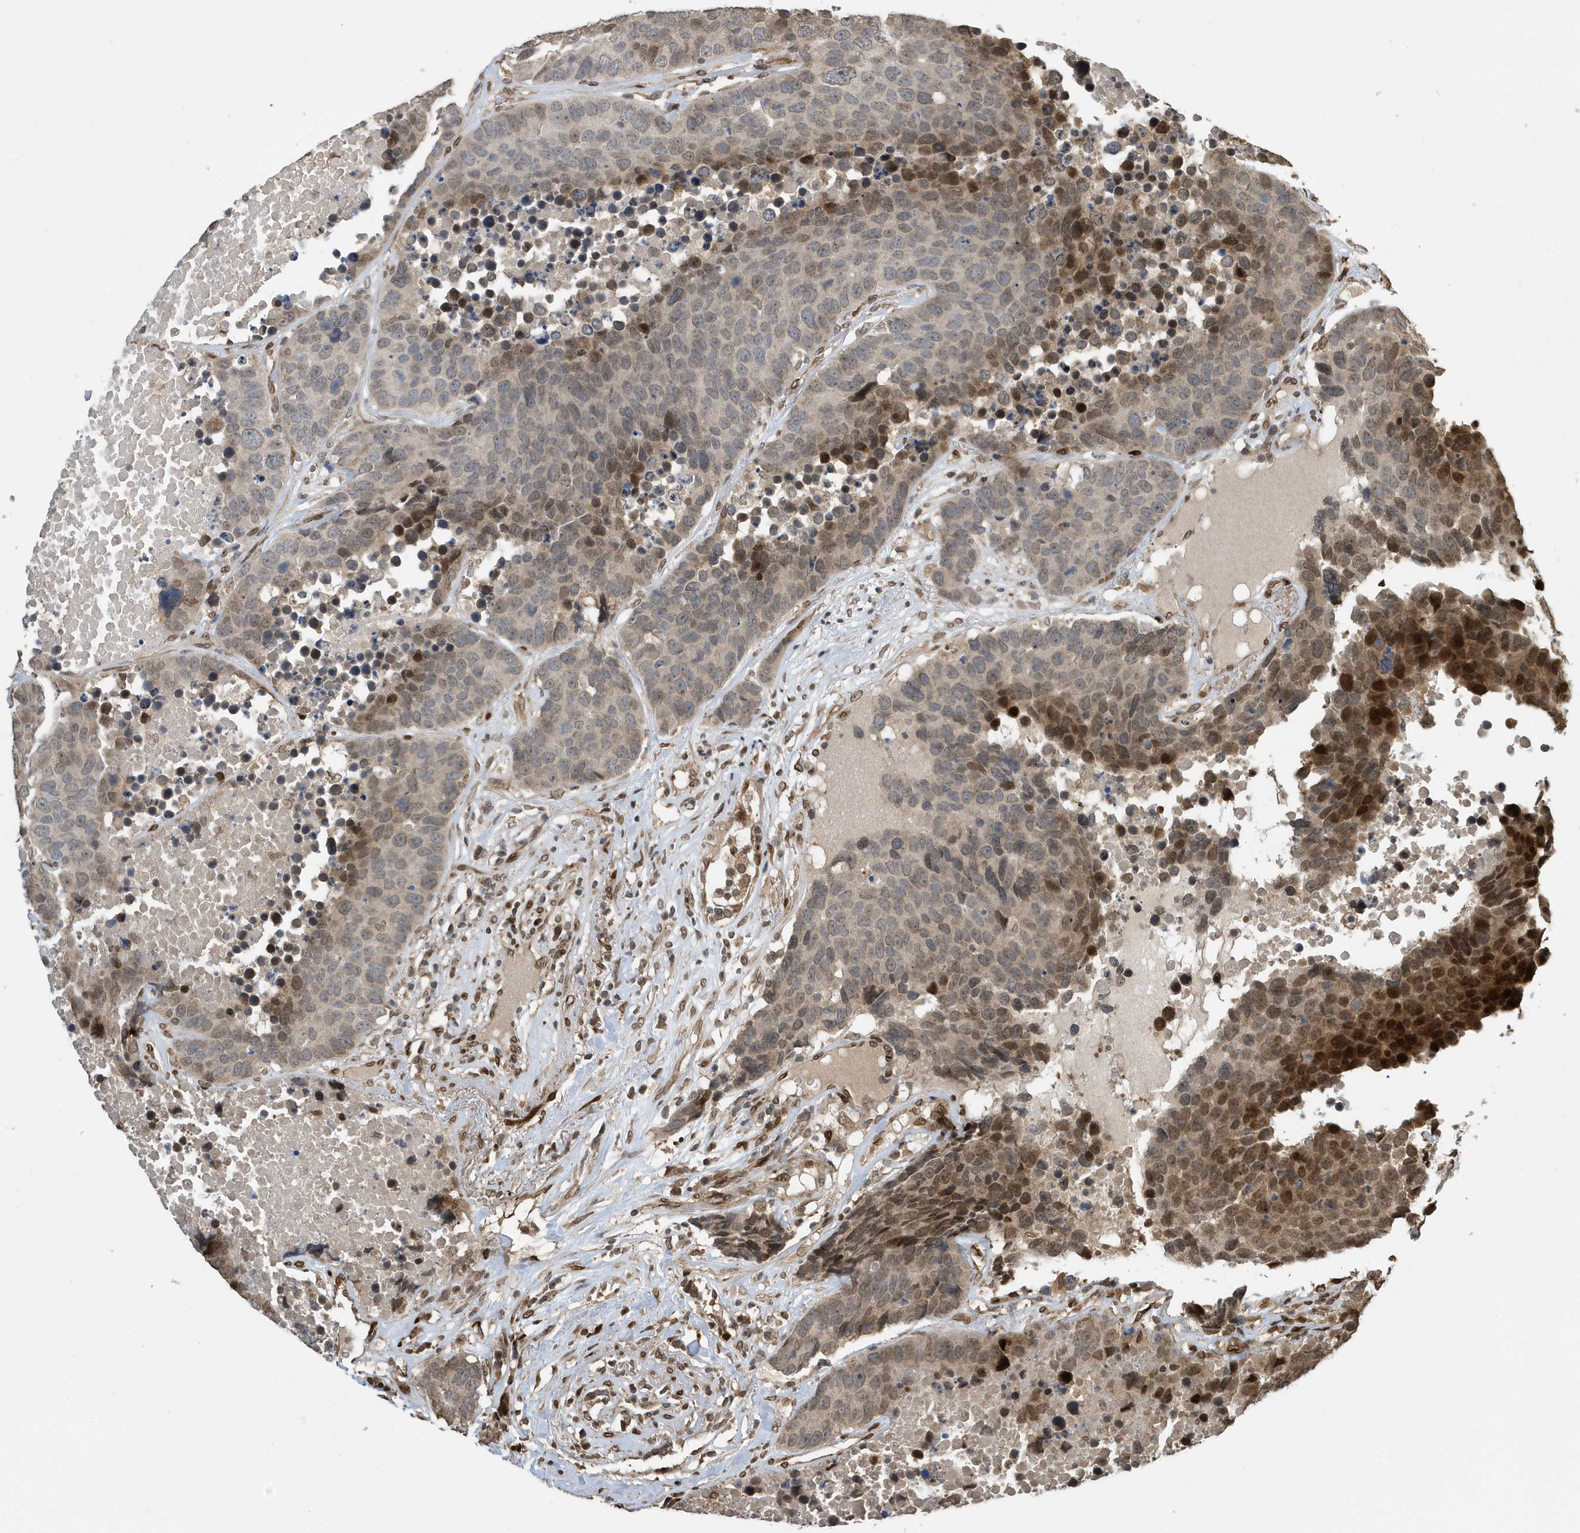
{"staining": {"intensity": "moderate", "quantity": "<25%", "location": "nuclear"}, "tissue": "carcinoid", "cell_type": "Tumor cells", "image_type": "cancer", "snomed": [{"axis": "morphology", "description": "Carcinoid, malignant, NOS"}, {"axis": "topography", "description": "Lung"}], "caption": "Human malignant carcinoid stained for a protein (brown) reveals moderate nuclear positive positivity in approximately <25% of tumor cells.", "gene": "DUSP18", "patient": {"sex": "male", "age": 60}}